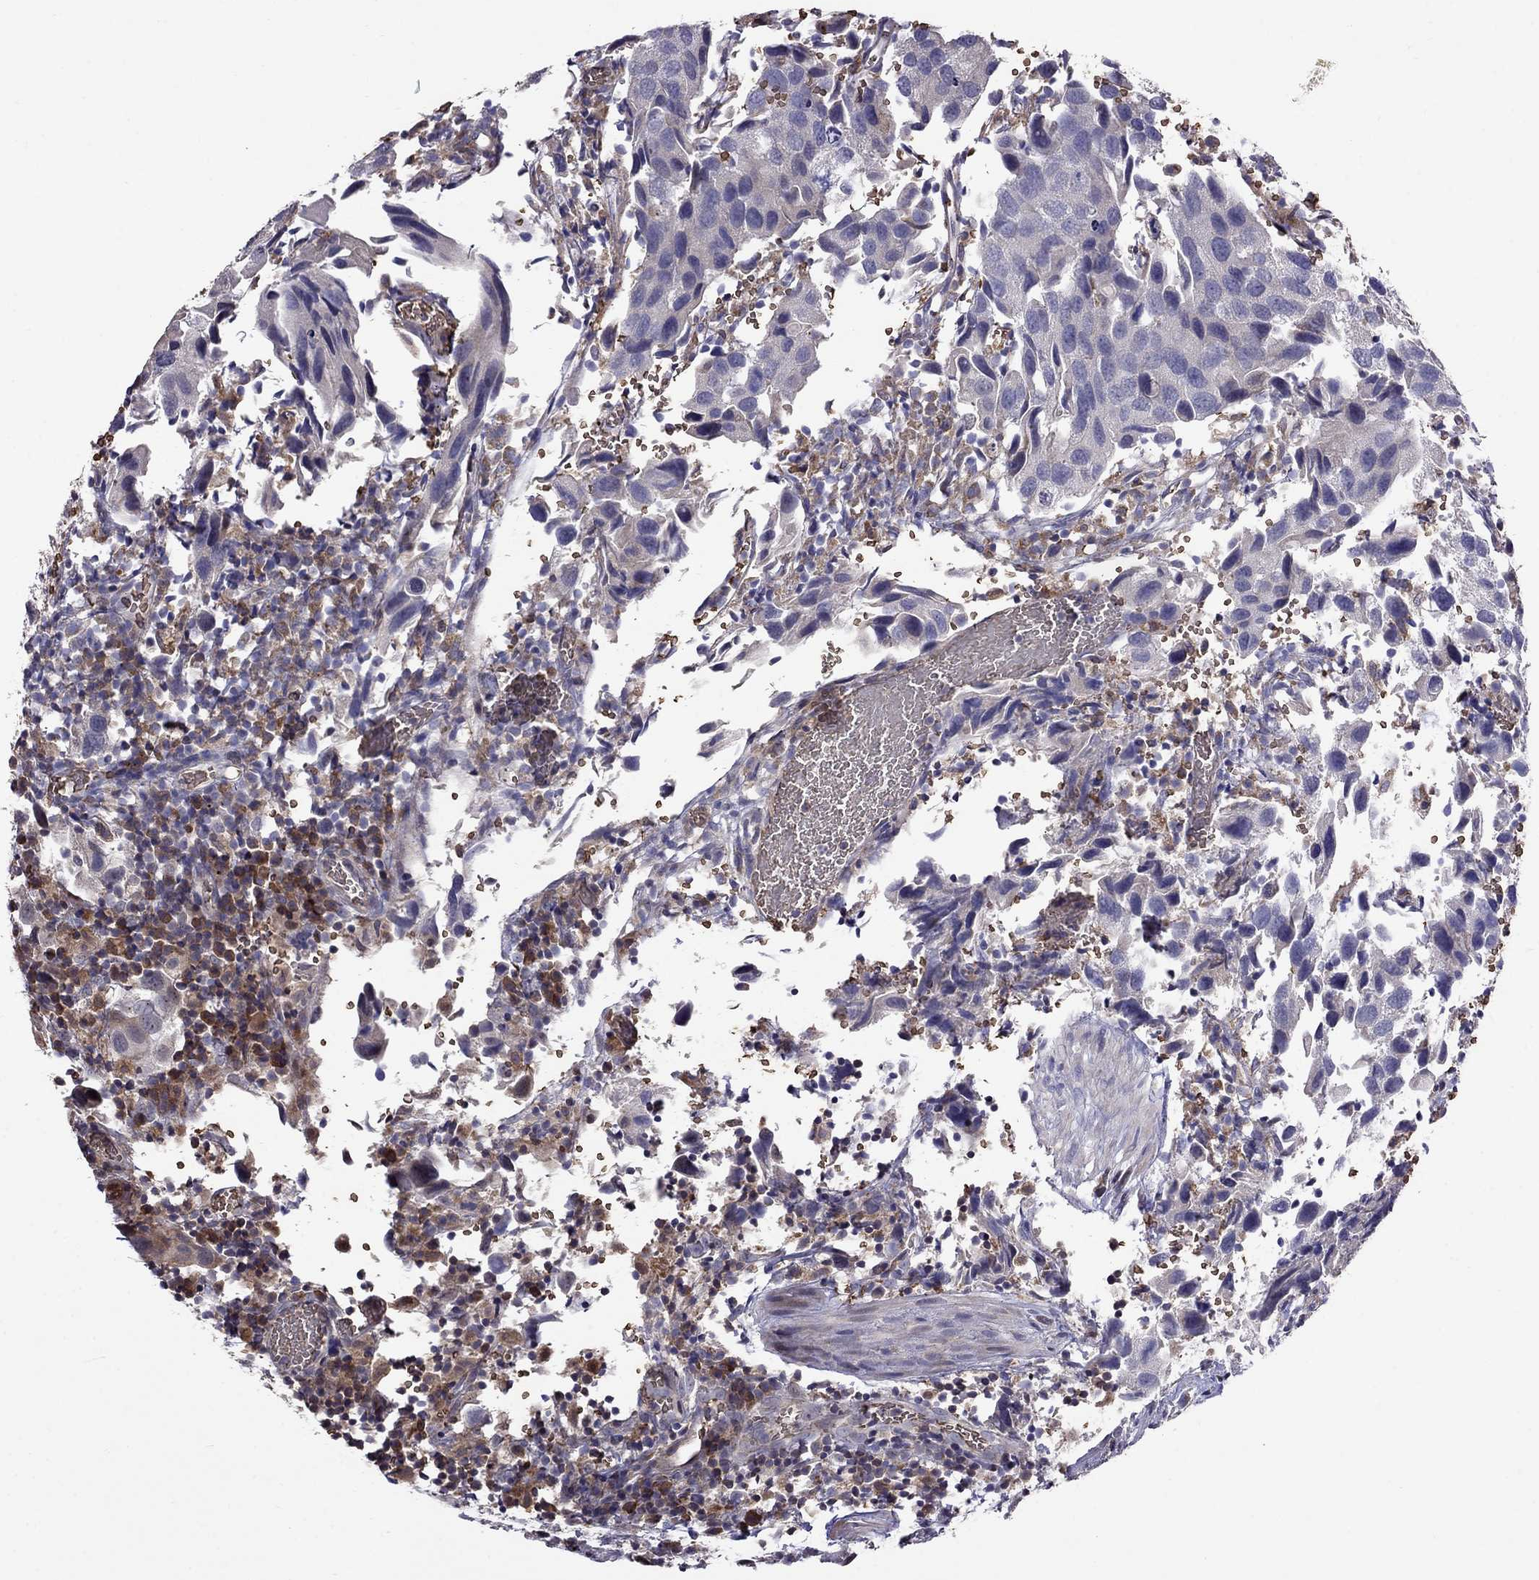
{"staining": {"intensity": "weak", "quantity": "<25%", "location": "cytoplasmic/membranous"}, "tissue": "urothelial cancer", "cell_type": "Tumor cells", "image_type": "cancer", "snomed": [{"axis": "morphology", "description": "Urothelial carcinoma, High grade"}, {"axis": "topography", "description": "Urinary bladder"}], "caption": "Tumor cells are negative for brown protein staining in urothelial carcinoma (high-grade).", "gene": "ADAM28", "patient": {"sex": "male", "age": 79}}